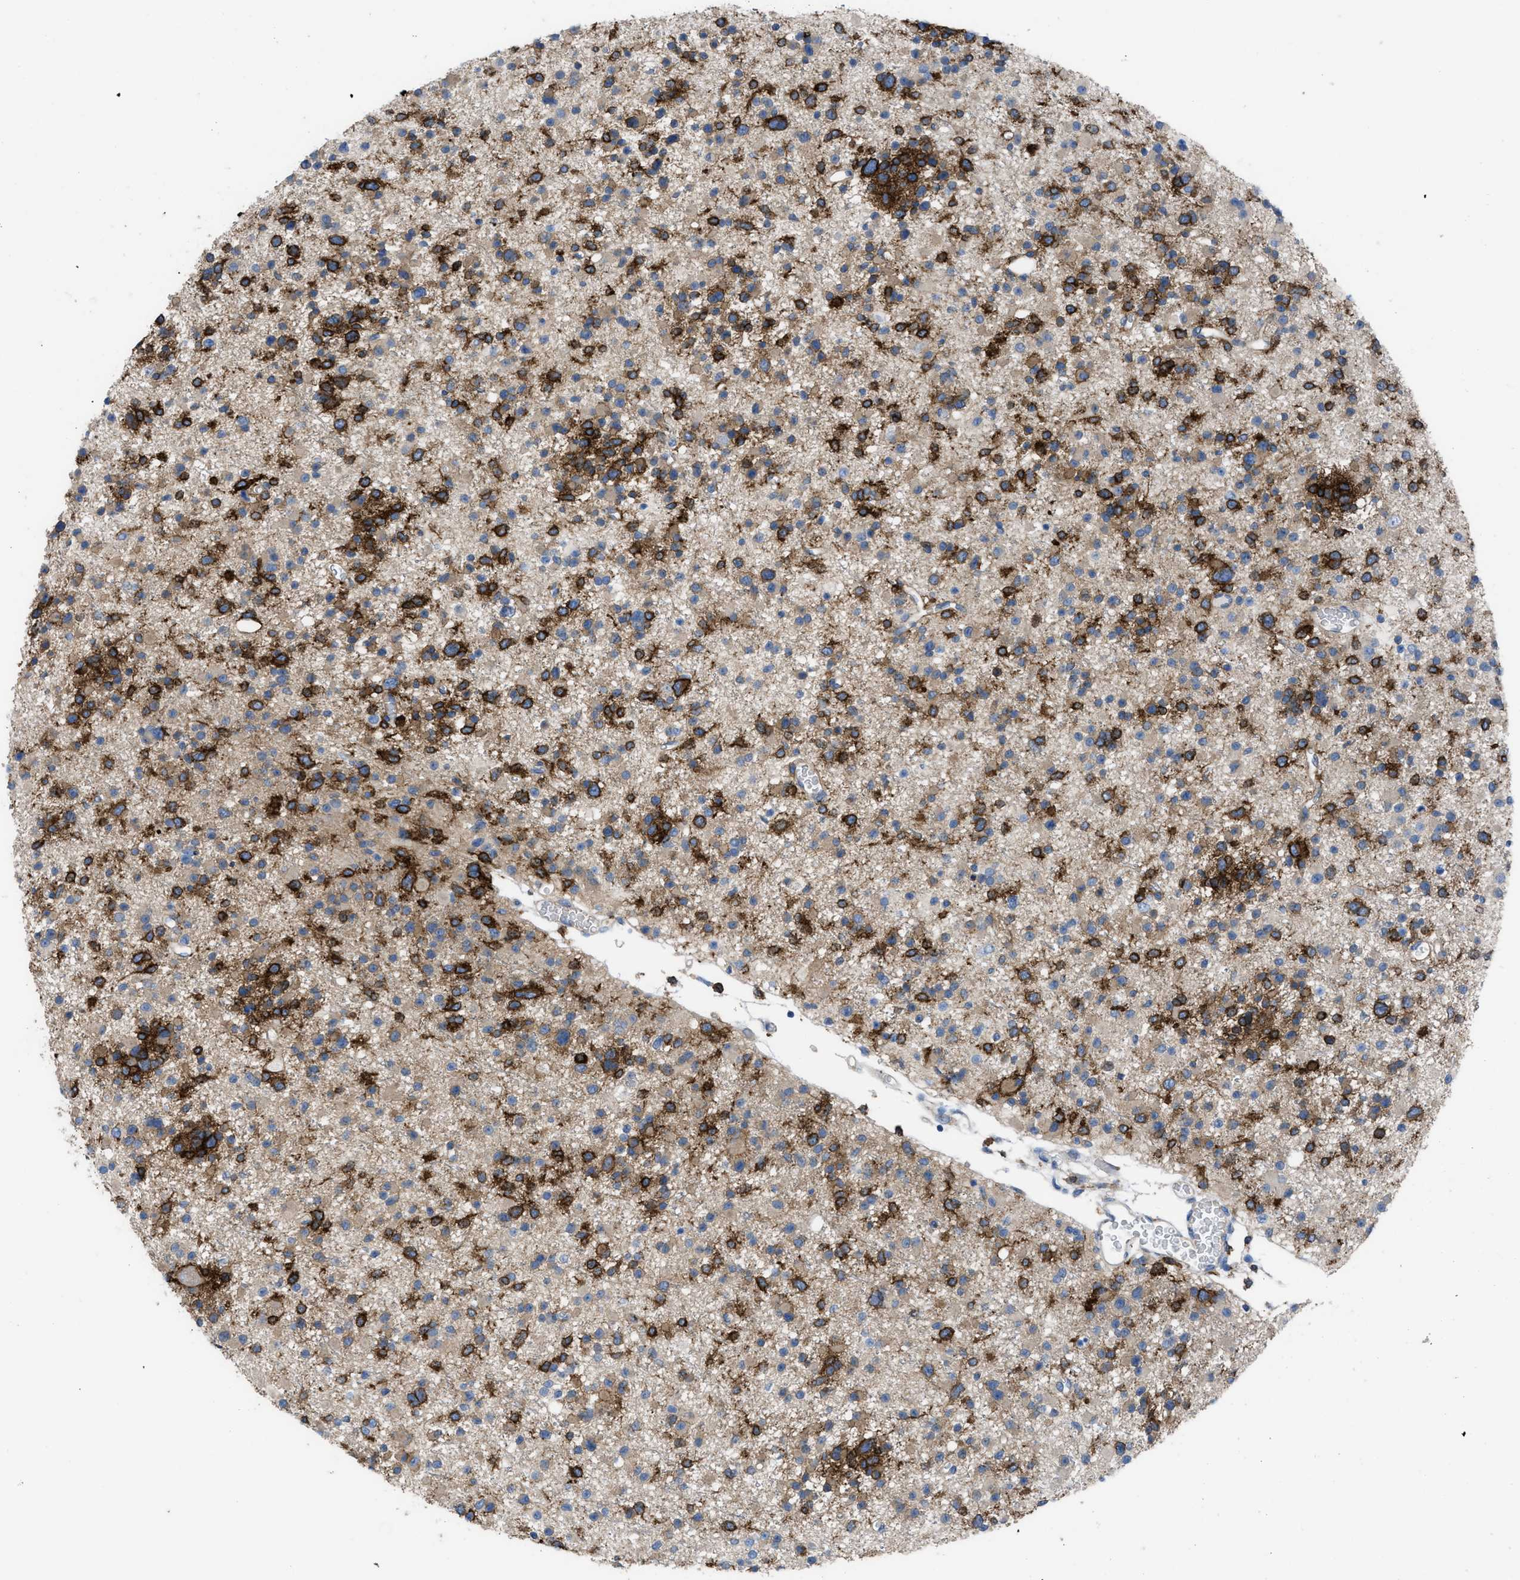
{"staining": {"intensity": "strong", "quantity": "25%-75%", "location": "cytoplasmic/membranous"}, "tissue": "glioma", "cell_type": "Tumor cells", "image_type": "cancer", "snomed": [{"axis": "morphology", "description": "Glioma, malignant, Low grade"}, {"axis": "topography", "description": "Brain"}], "caption": "There is high levels of strong cytoplasmic/membranous expression in tumor cells of malignant glioma (low-grade), as demonstrated by immunohistochemical staining (brown color).", "gene": "EGFR", "patient": {"sex": "female", "age": 22}}